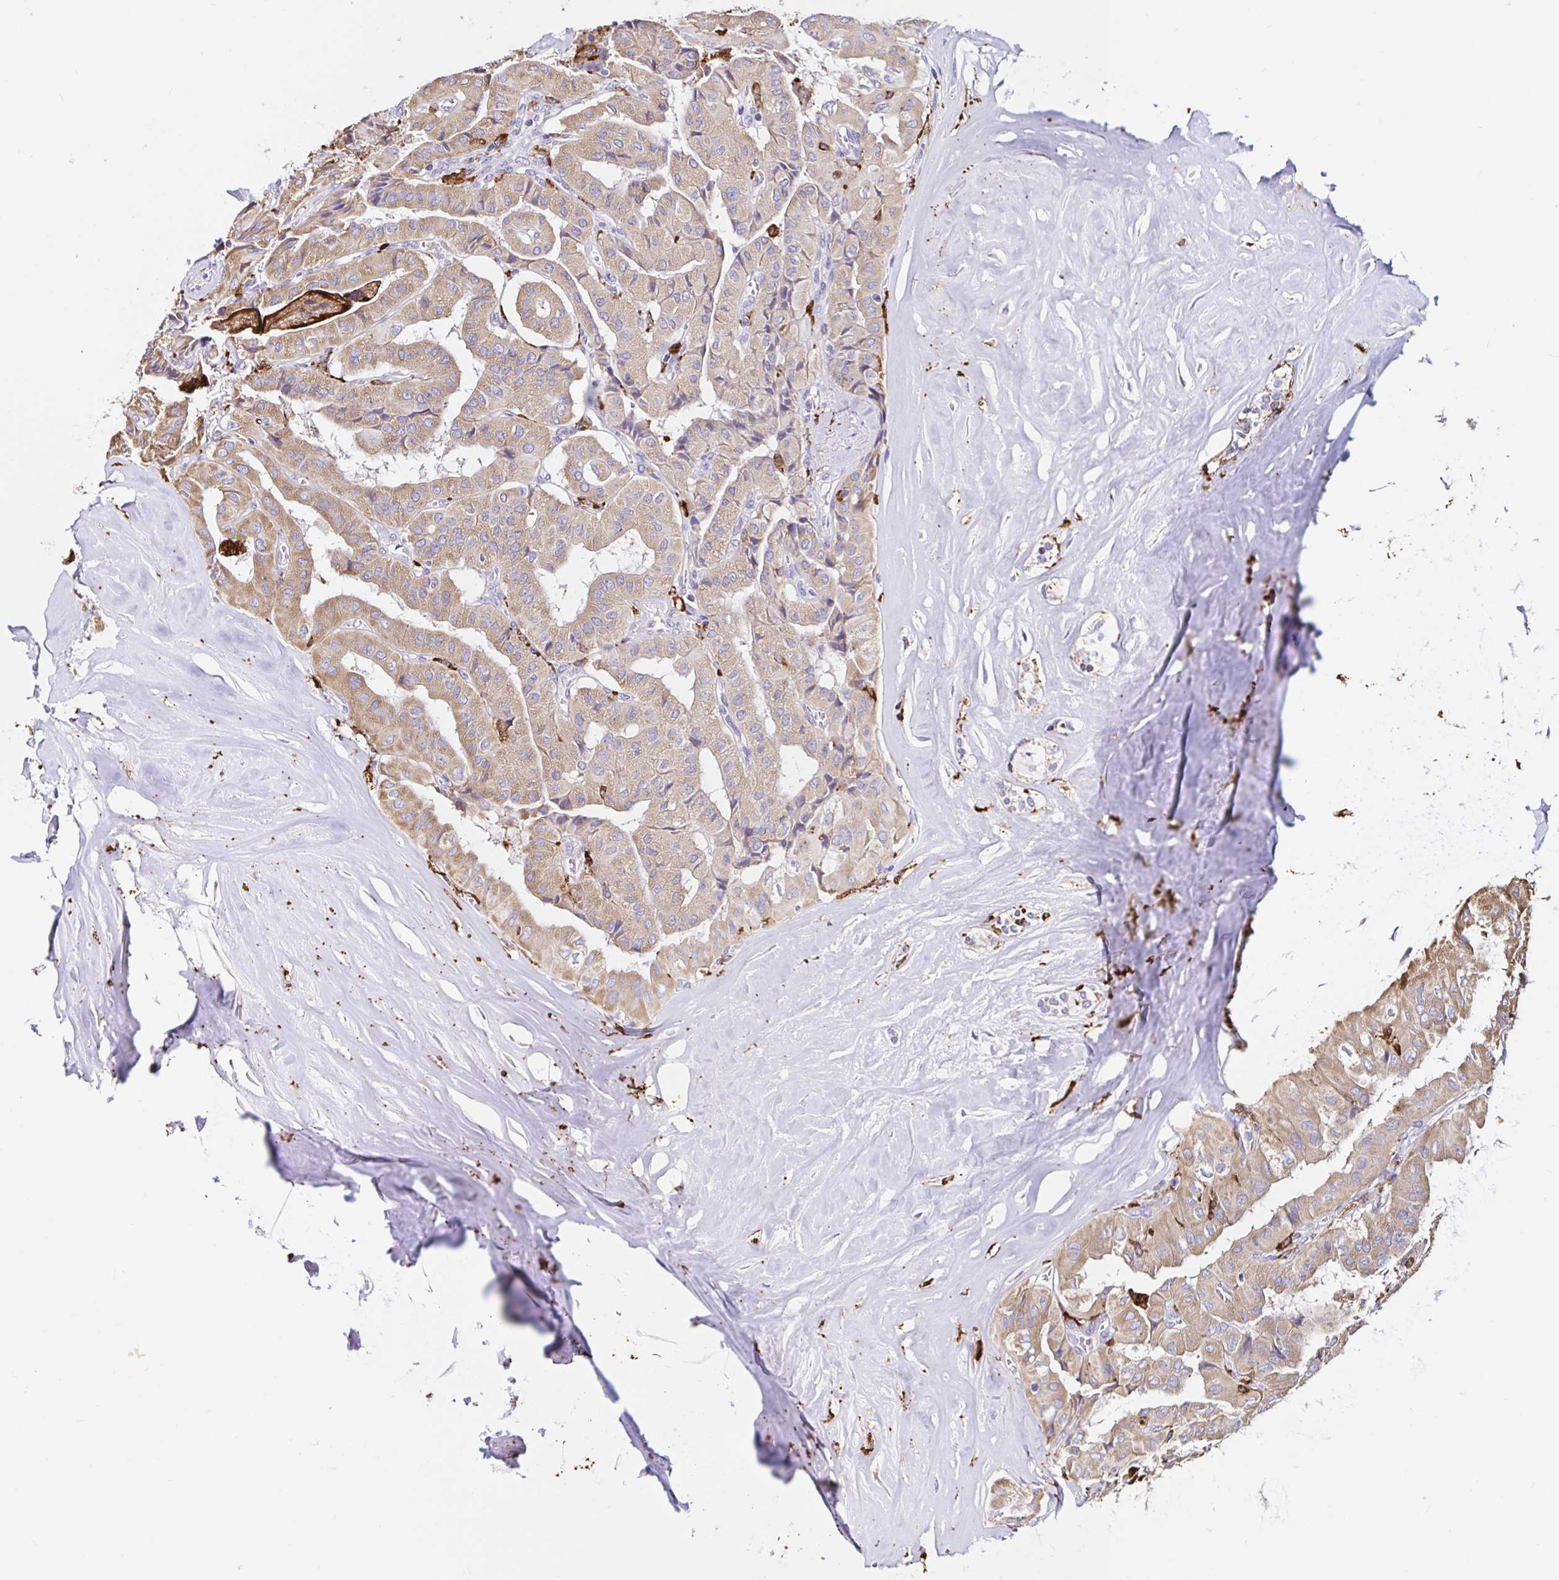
{"staining": {"intensity": "moderate", "quantity": ">75%", "location": "cytoplasmic/membranous"}, "tissue": "thyroid cancer", "cell_type": "Tumor cells", "image_type": "cancer", "snomed": [{"axis": "morphology", "description": "Normal tissue, NOS"}, {"axis": "morphology", "description": "Papillary adenocarcinoma, NOS"}, {"axis": "topography", "description": "Thyroid gland"}], "caption": "Immunohistochemistry photomicrograph of neoplastic tissue: human thyroid papillary adenocarcinoma stained using immunohistochemistry (IHC) reveals medium levels of moderate protein expression localized specifically in the cytoplasmic/membranous of tumor cells, appearing as a cytoplasmic/membranous brown color.", "gene": "MSR1", "patient": {"sex": "female", "age": 59}}